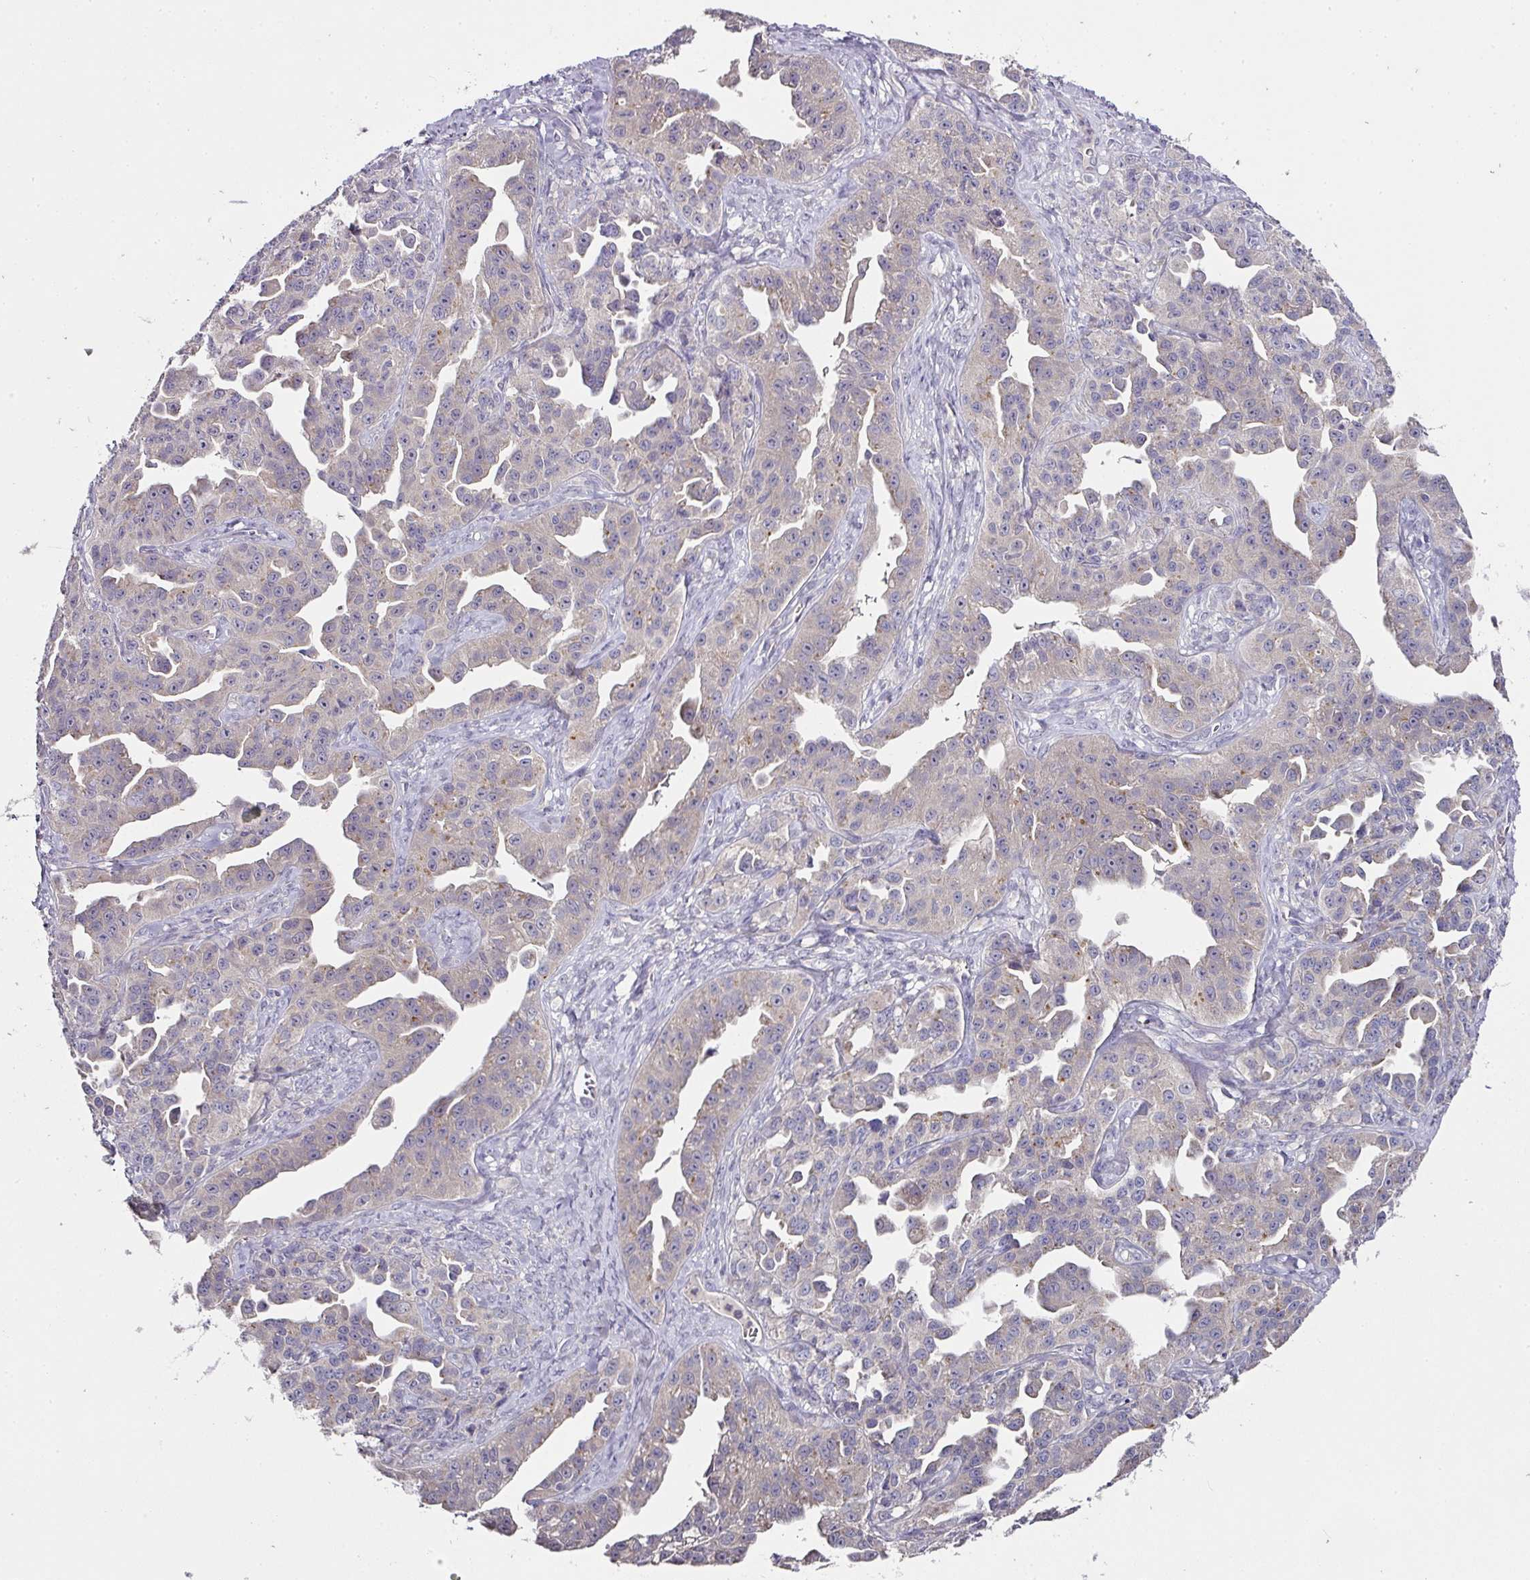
{"staining": {"intensity": "weak", "quantity": "<25%", "location": "cytoplasmic/membranous"}, "tissue": "ovarian cancer", "cell_type": "Tumor cells", "image_type": "cancer", "snomed": [{"axis": "morphology", "description": "Cystadenocarcinoma, serous, NOS"}, {"axis": "topography", "description": "Ovary"}], "caption": "The histopathology image reveals no staining of tumor cells in ovarian serous cystadenocarcinoma.", "gene": "SKIC2", "patient": {"sex": "female", "age": 75}}